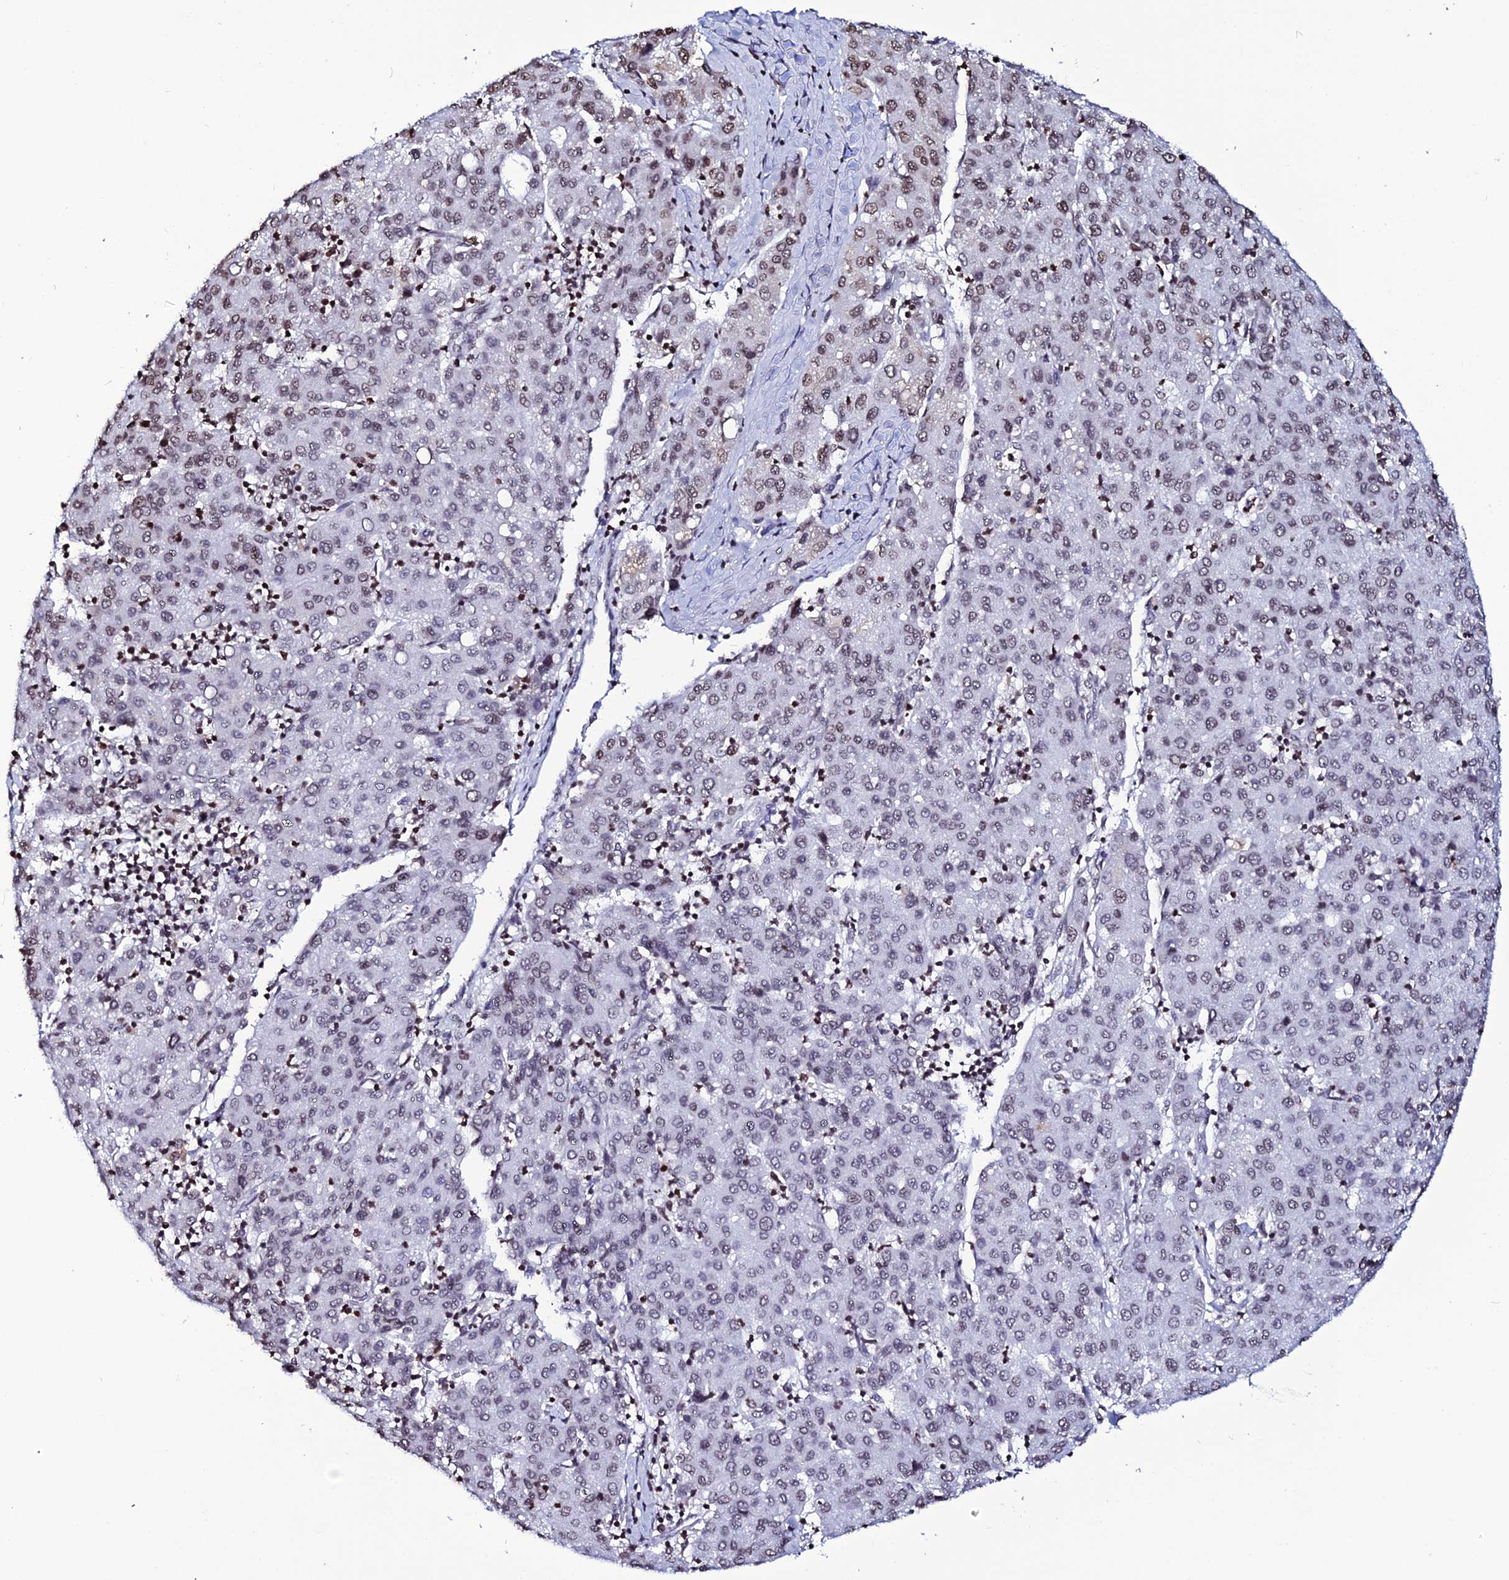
{"staining": {"intensity": "weak", "quantity": "25%-75%", "location": "nuclear"}, "tissue": "liver cancer", "cell_type": "Tumor cells", "image_type": "cancer", "snomed": [{"axis": "morphology", "description": "Carcinoma, Hepatocellular, NOS"}, {"axis": "topography", "description": "Liver"}], "caption": "IHC micrograph of neoplastic tissue: hepatocellular carcinoma (liver) stained using IHC reveals low levels of weak protein expression localized specifically in the nuclear of tumor cells, appearing as a nuclear brown color.", "gene": "MACROH2A2", "patient": {"sex": "male", "age": 65}}